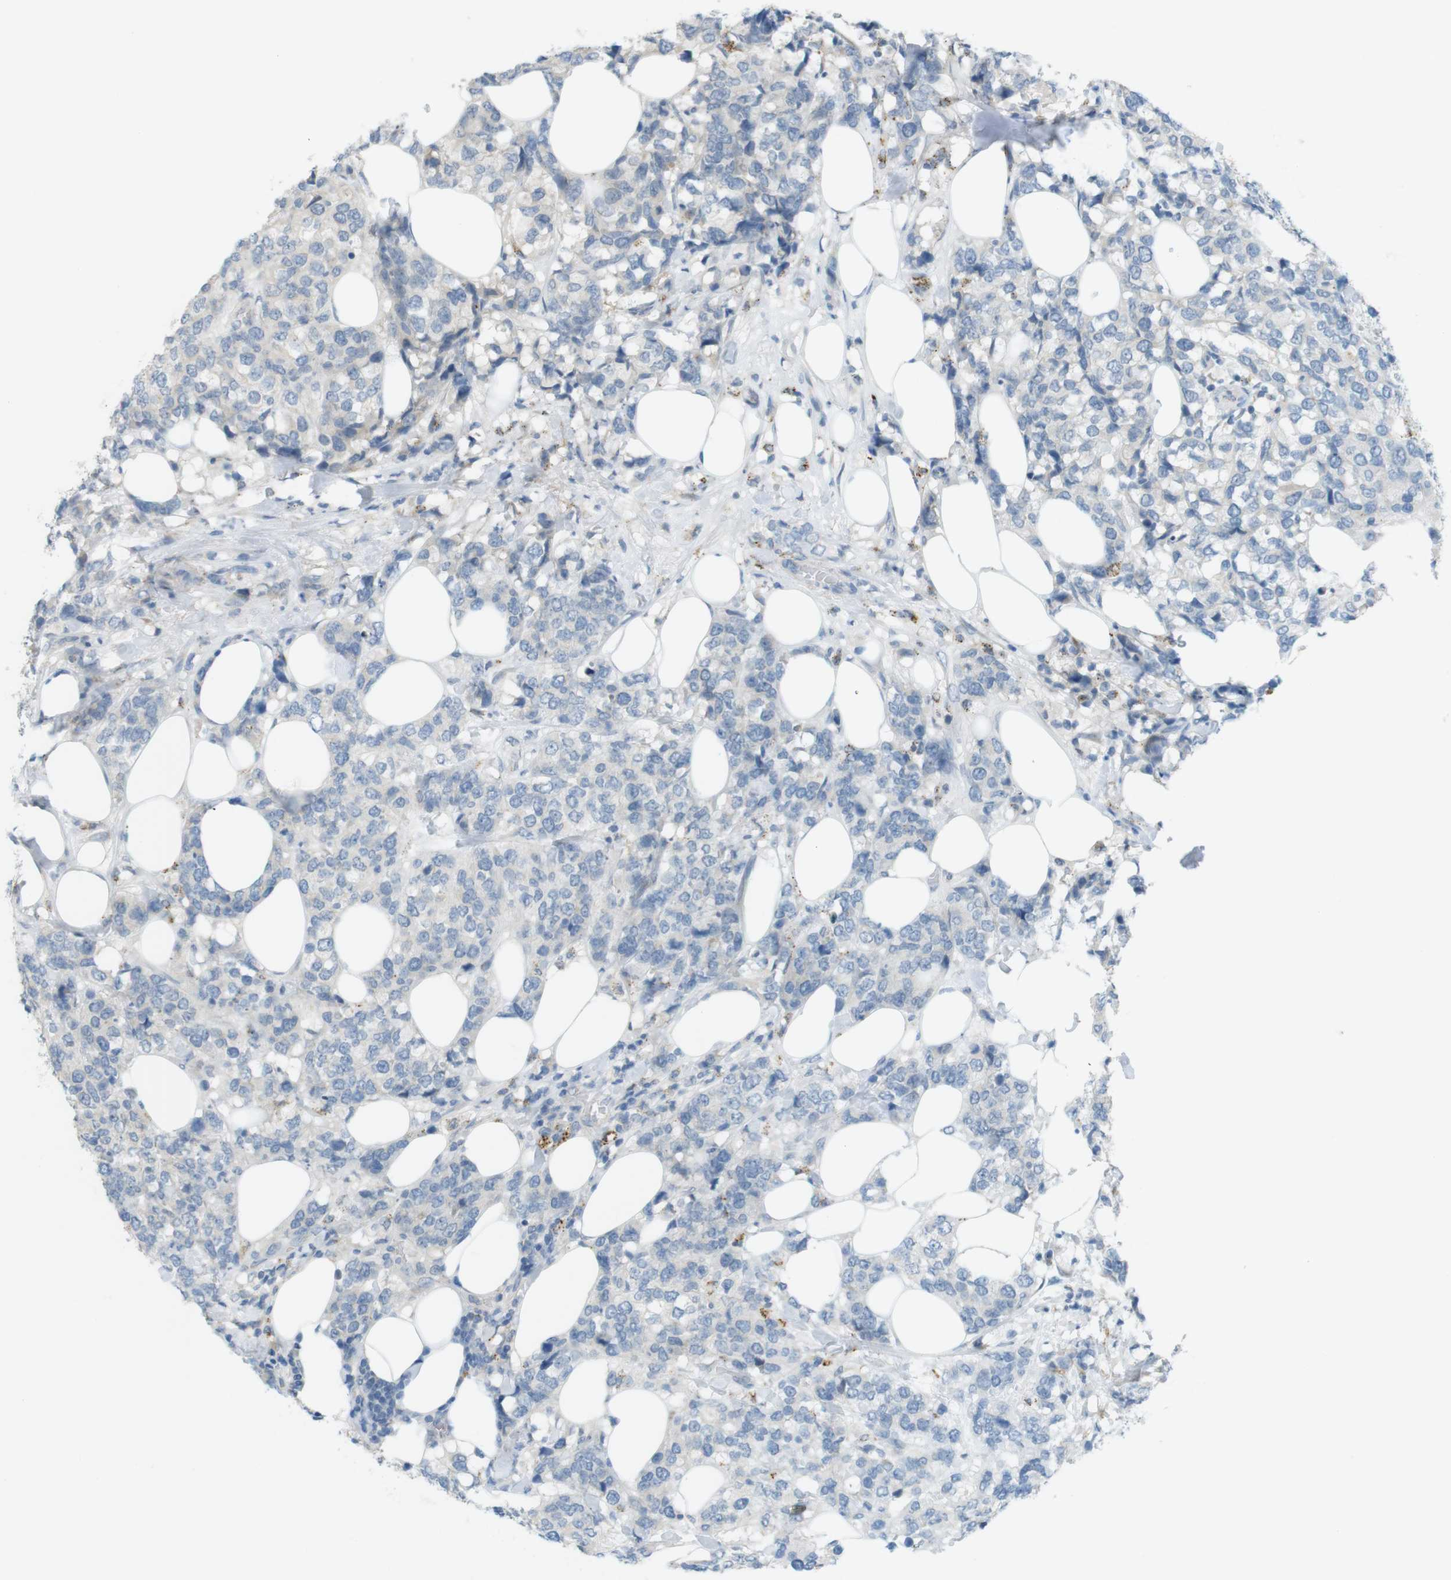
{"staining": {"intensity": "moderate", "quantity": "<25%", "location": "cytoplasmic/membranous"}, "tissue": "breast cancer", "cell_type": "Tumor cells", "image_type": "cancer", "snomed": [{"axis": "morphology", "description": "Lobular carcinoma"}, {"axis": "topography", "description": "Breast"}], "caption": "DAB immunohistochemical staining of human lobular carcinoma (breast) shows moderate cytoplasmic/membranous protein positivity in about <25% of tumor cells.", "gene": "UGT8", "patient": {"sex": "female", "age": 59}}